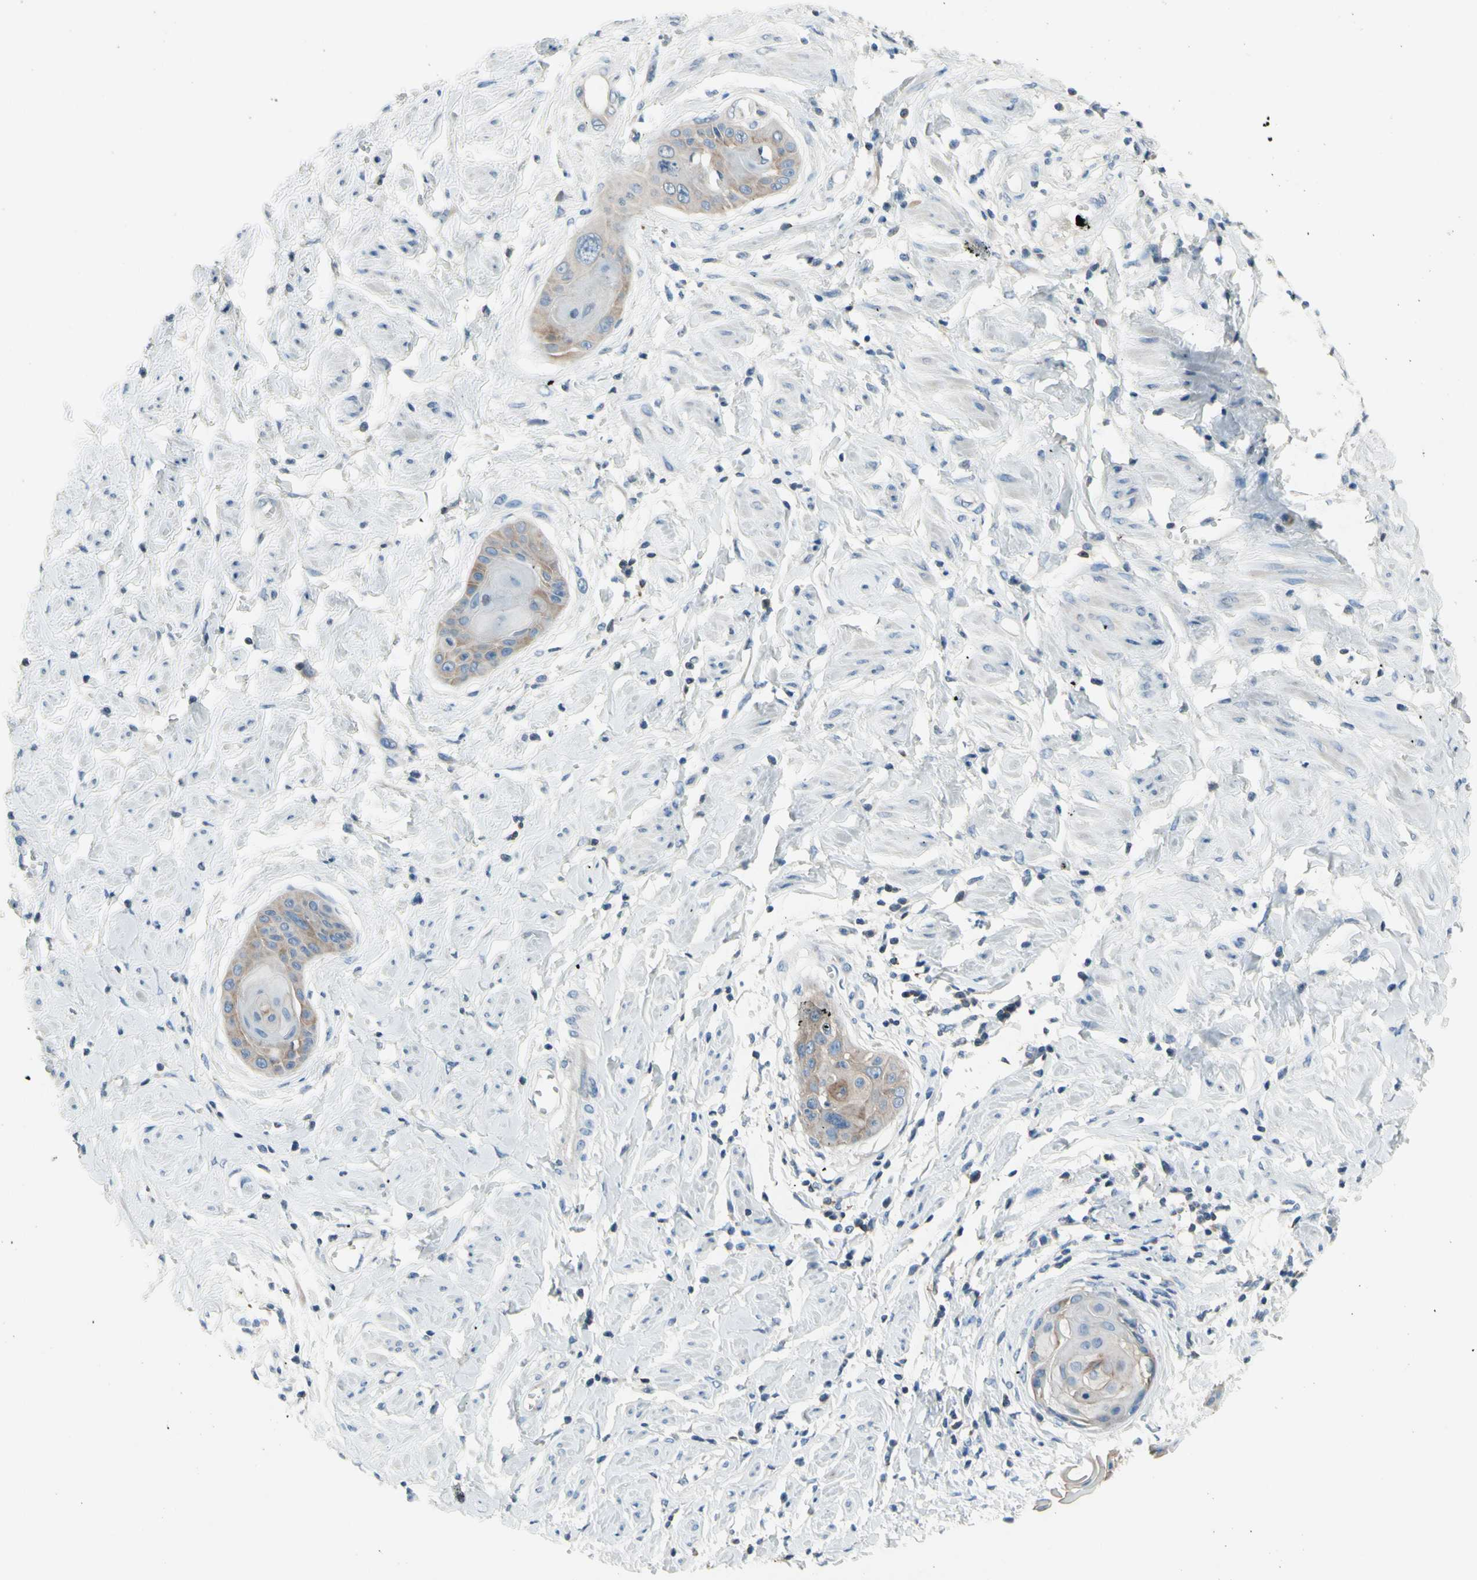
{"staining": {"intensity": "weak", "quantity": ">75%", "location": "cytoplasmic/membranous"}, "tissue": "cervical cancer", "cell_type": "Tumor cells", "image_type": "cancer", "snomed": [{"axis": "morphology", "description": "Squamous cell carcinoma, NOS"}, {"axis": "topography", "description": "Cervix"}], "caption": "IHC histopathology image of neoplastic tissue: human squamous cell carcinoma (cervical) stained using immunohistochemistry exhibits low levels of weak protein expression localized specifically in the cytoplasmic/membranous of tumor cells, appearing as a cytoplasmic/membranous brown color.", "gene": "MUC1", "patient": {"sex": "female", "age": 57}}